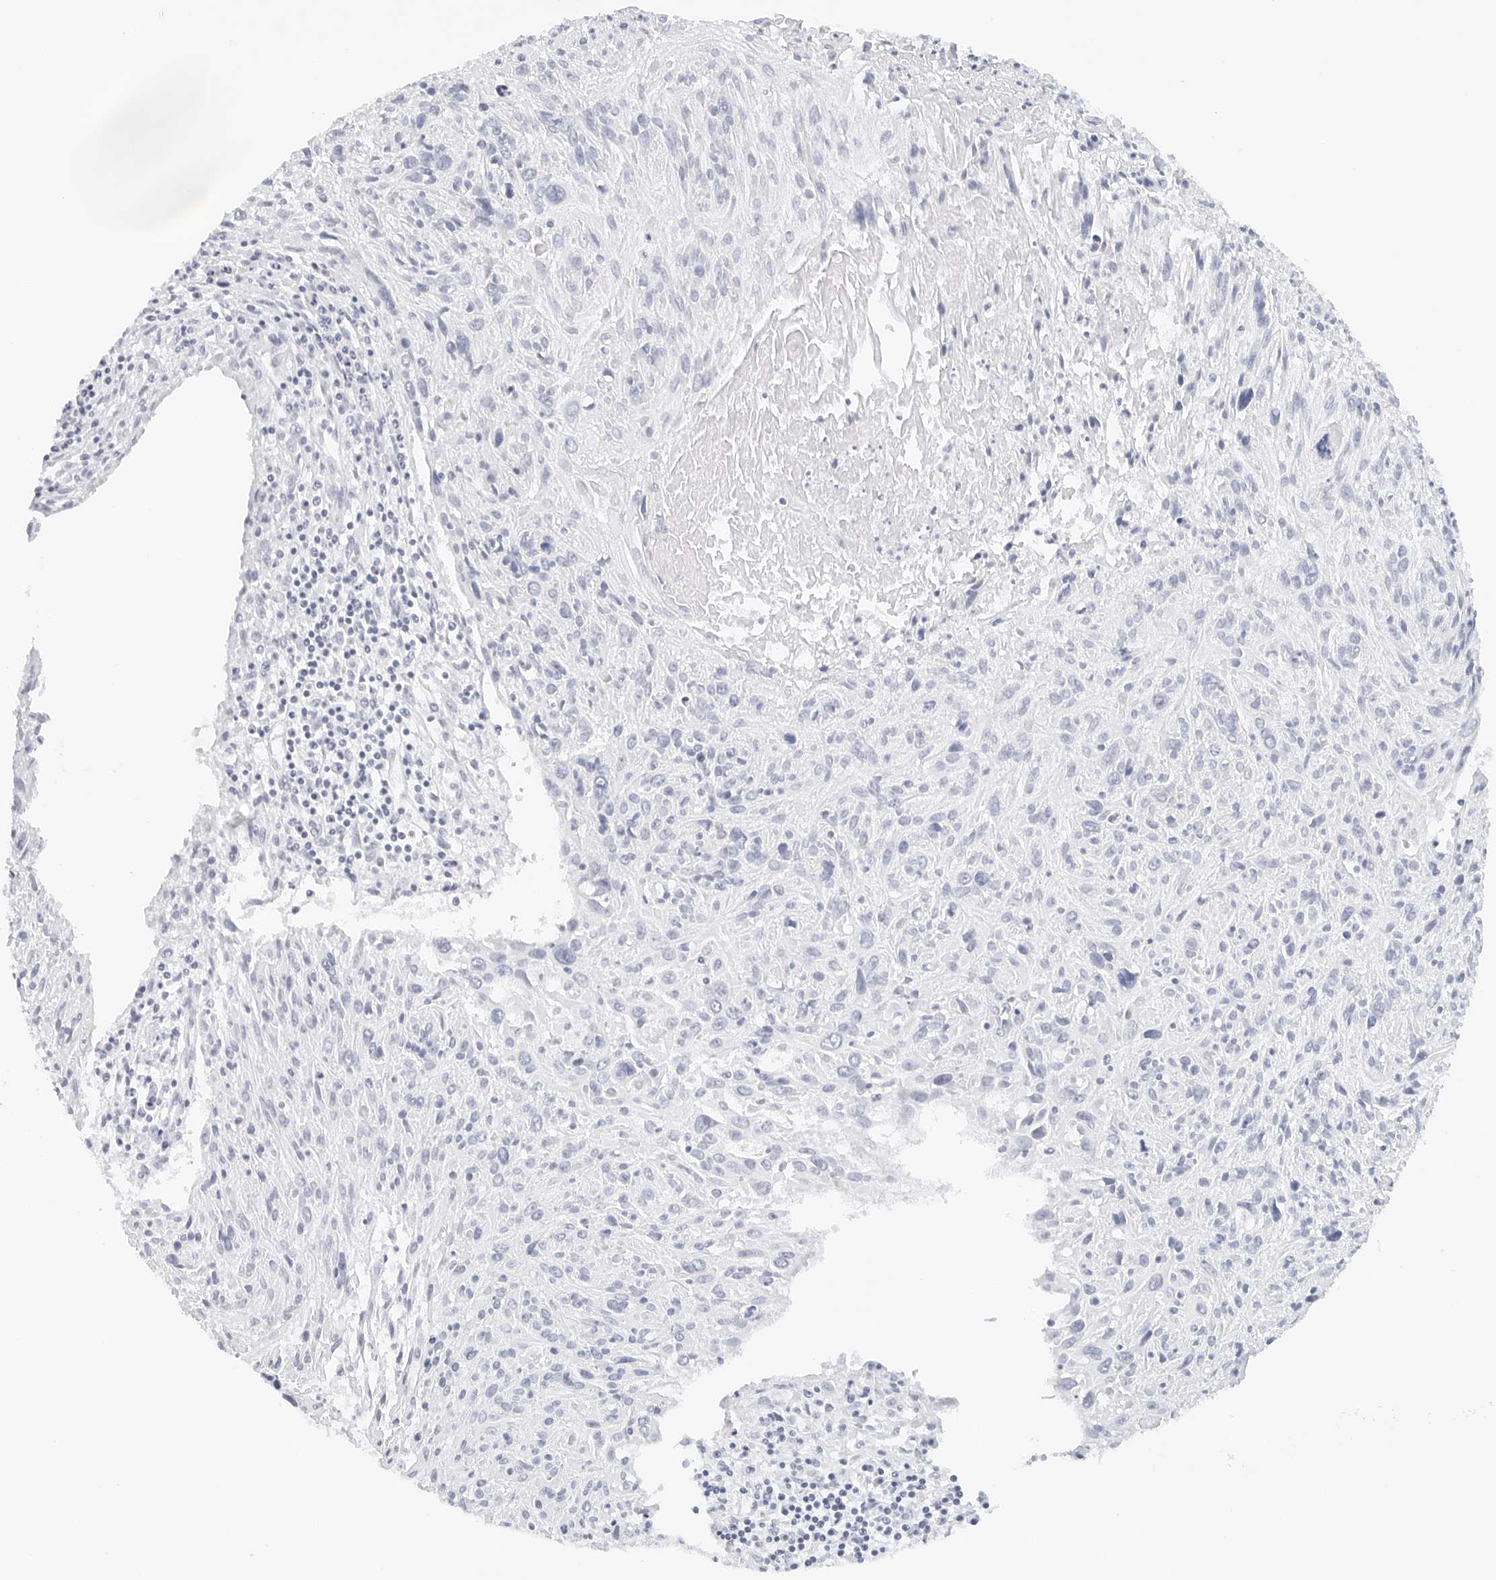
{"staining": {"intensity": "negative", "quantity": "none", "location": "none"}, "tissue": "cervical cancer", "cell_type": "Tumor cells", "image_type": "cancer", "snomed": [{"axis": "morphology", "description": "Squamous cell carcinoma, NOS"}, {"axis": "topography", "description": "Cervix"}], "caption": "Protein analysis of cervical cancer displays no significant staining in tumor cells.", "gene": "CD22", "patient": {"sex": "female", "age": 51}}